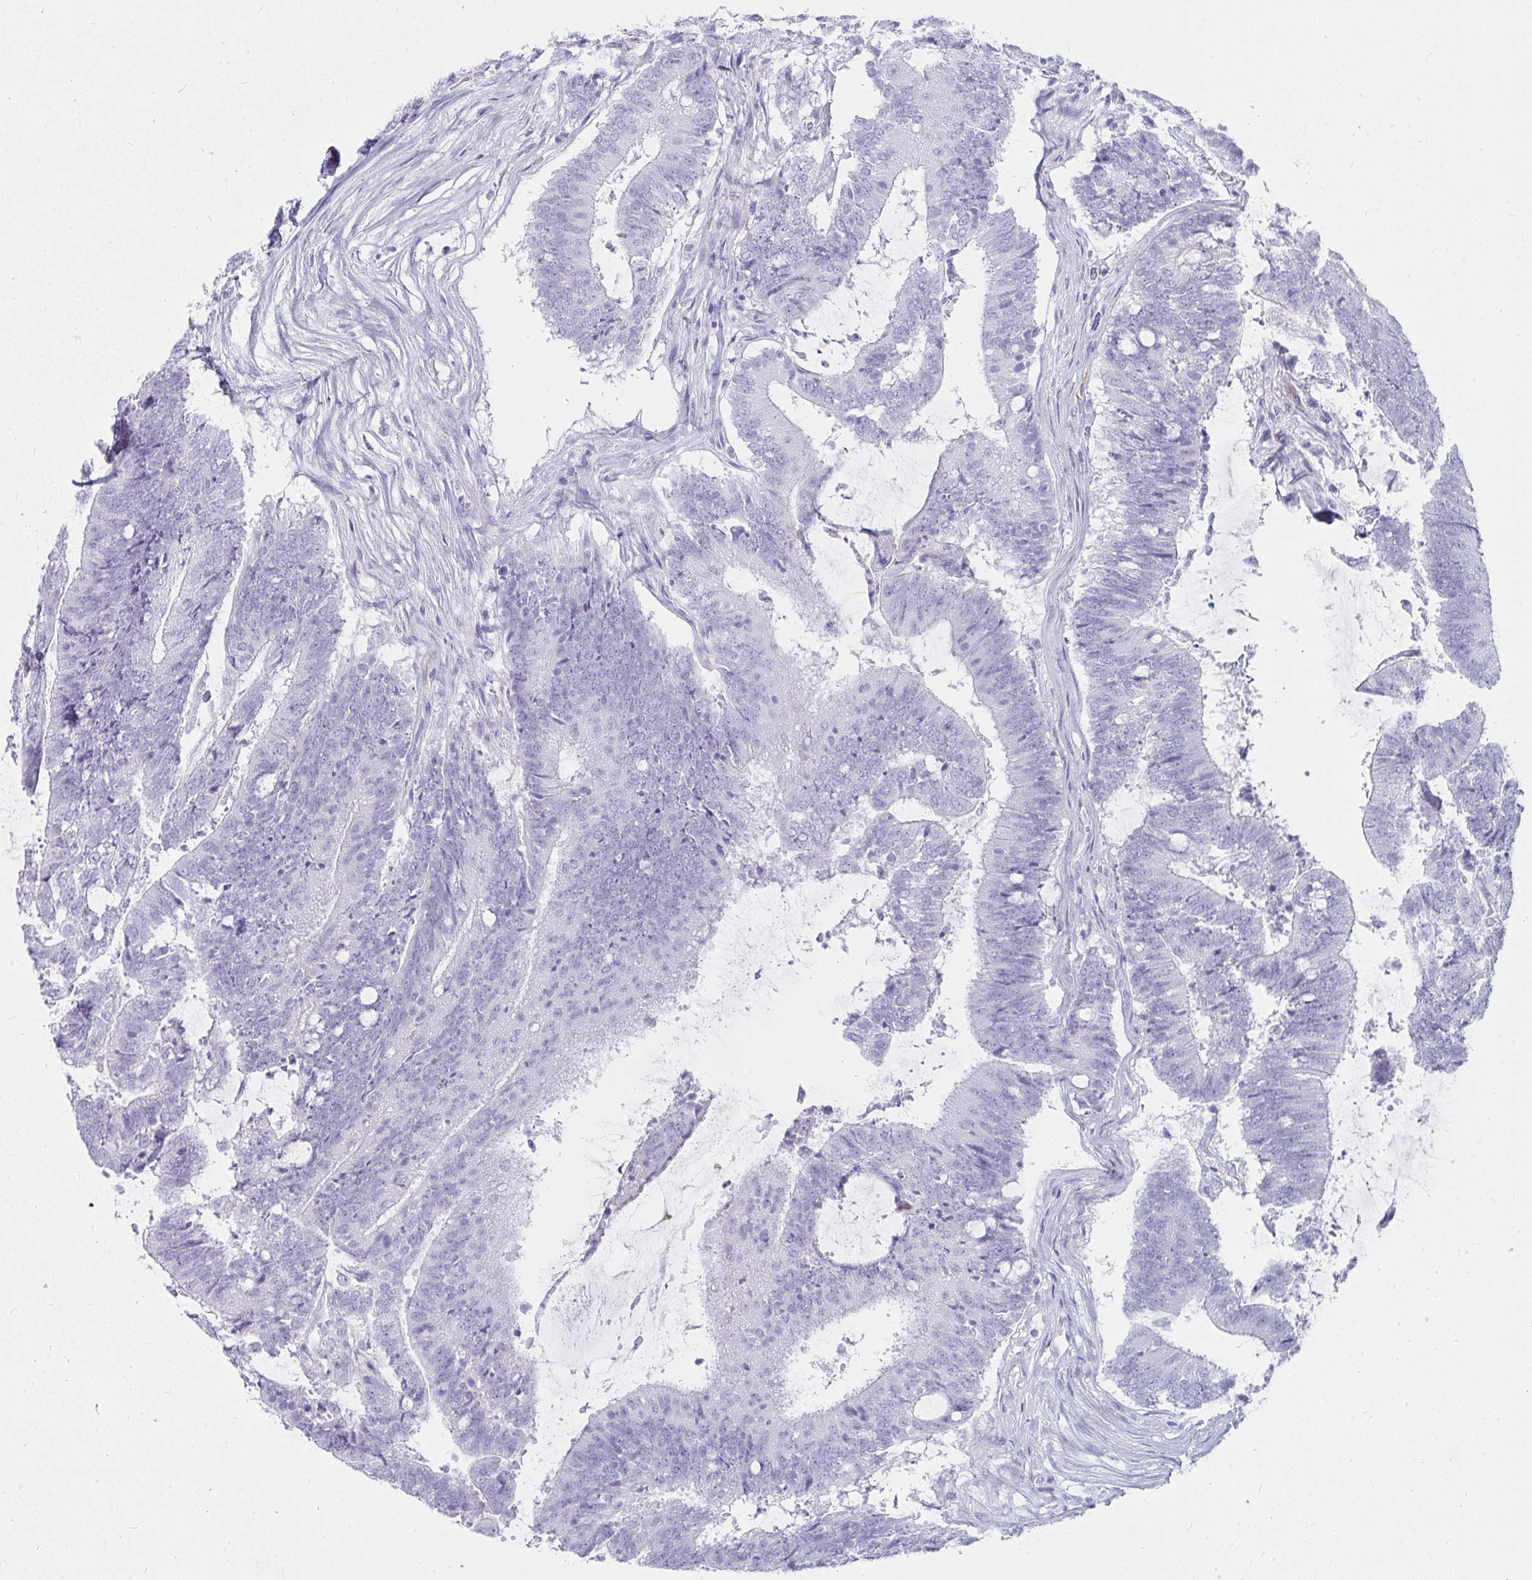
{"staining": {"intensity": "negative", "quantity": "none", "location": "none"}, "tissue": "colorectal cancer", "cell_type": "Tumor cells", "image_type": "cancer", "snomed": [{"axis": "morphology", "description": "Adenocarcinoma, NOS"}, {"axis": "topography", "description": "Colon"}], "caption": "Histopathology image shows no protein positivity in tumor cells of adenocarcinoma (colorectal) tissue.", "gene": "PRND", "patient": {"sex": "female", "age": 43}}